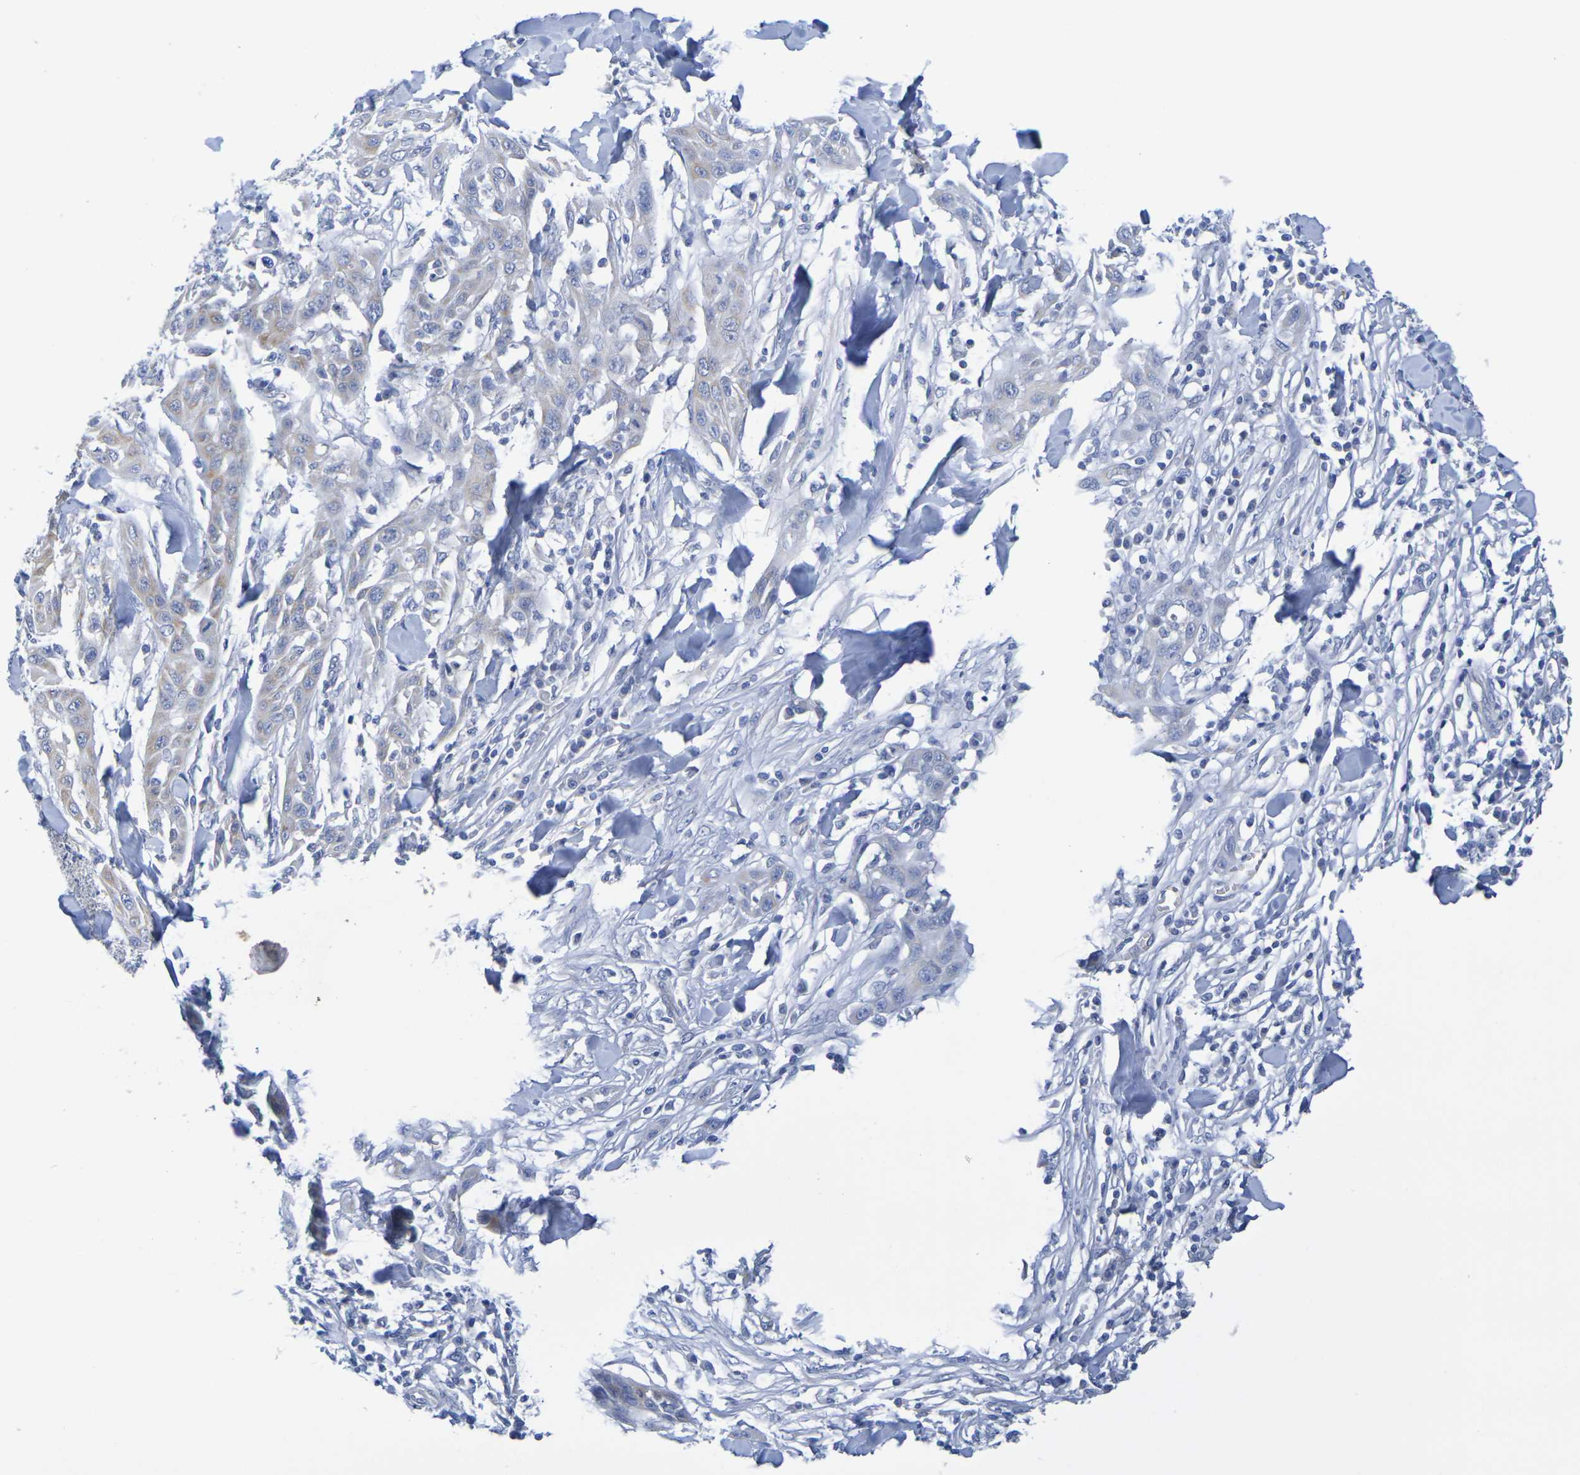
{"staining": {"intensity": "weak", "quantity": "25%-75%", "location": "cytoplasmic/membranous"}, "tissue": "skin cancer", "cell_type": "Tumor cells", "image_type": "cancer", "snomed": [{"axis": "morphology", "description": "Squamous cell carcinoma, NOS"}, {"axis": "topography", "description": "Skin"}], "caption": "Skin cancer tissue demonstrates weak cytoplasmic/membranous positivity in about 25%-75% of tumor cells, visualized by immunohistochemistry.", "gene": "TMCC3", "patient": {"sex": "male", "age": 24}}